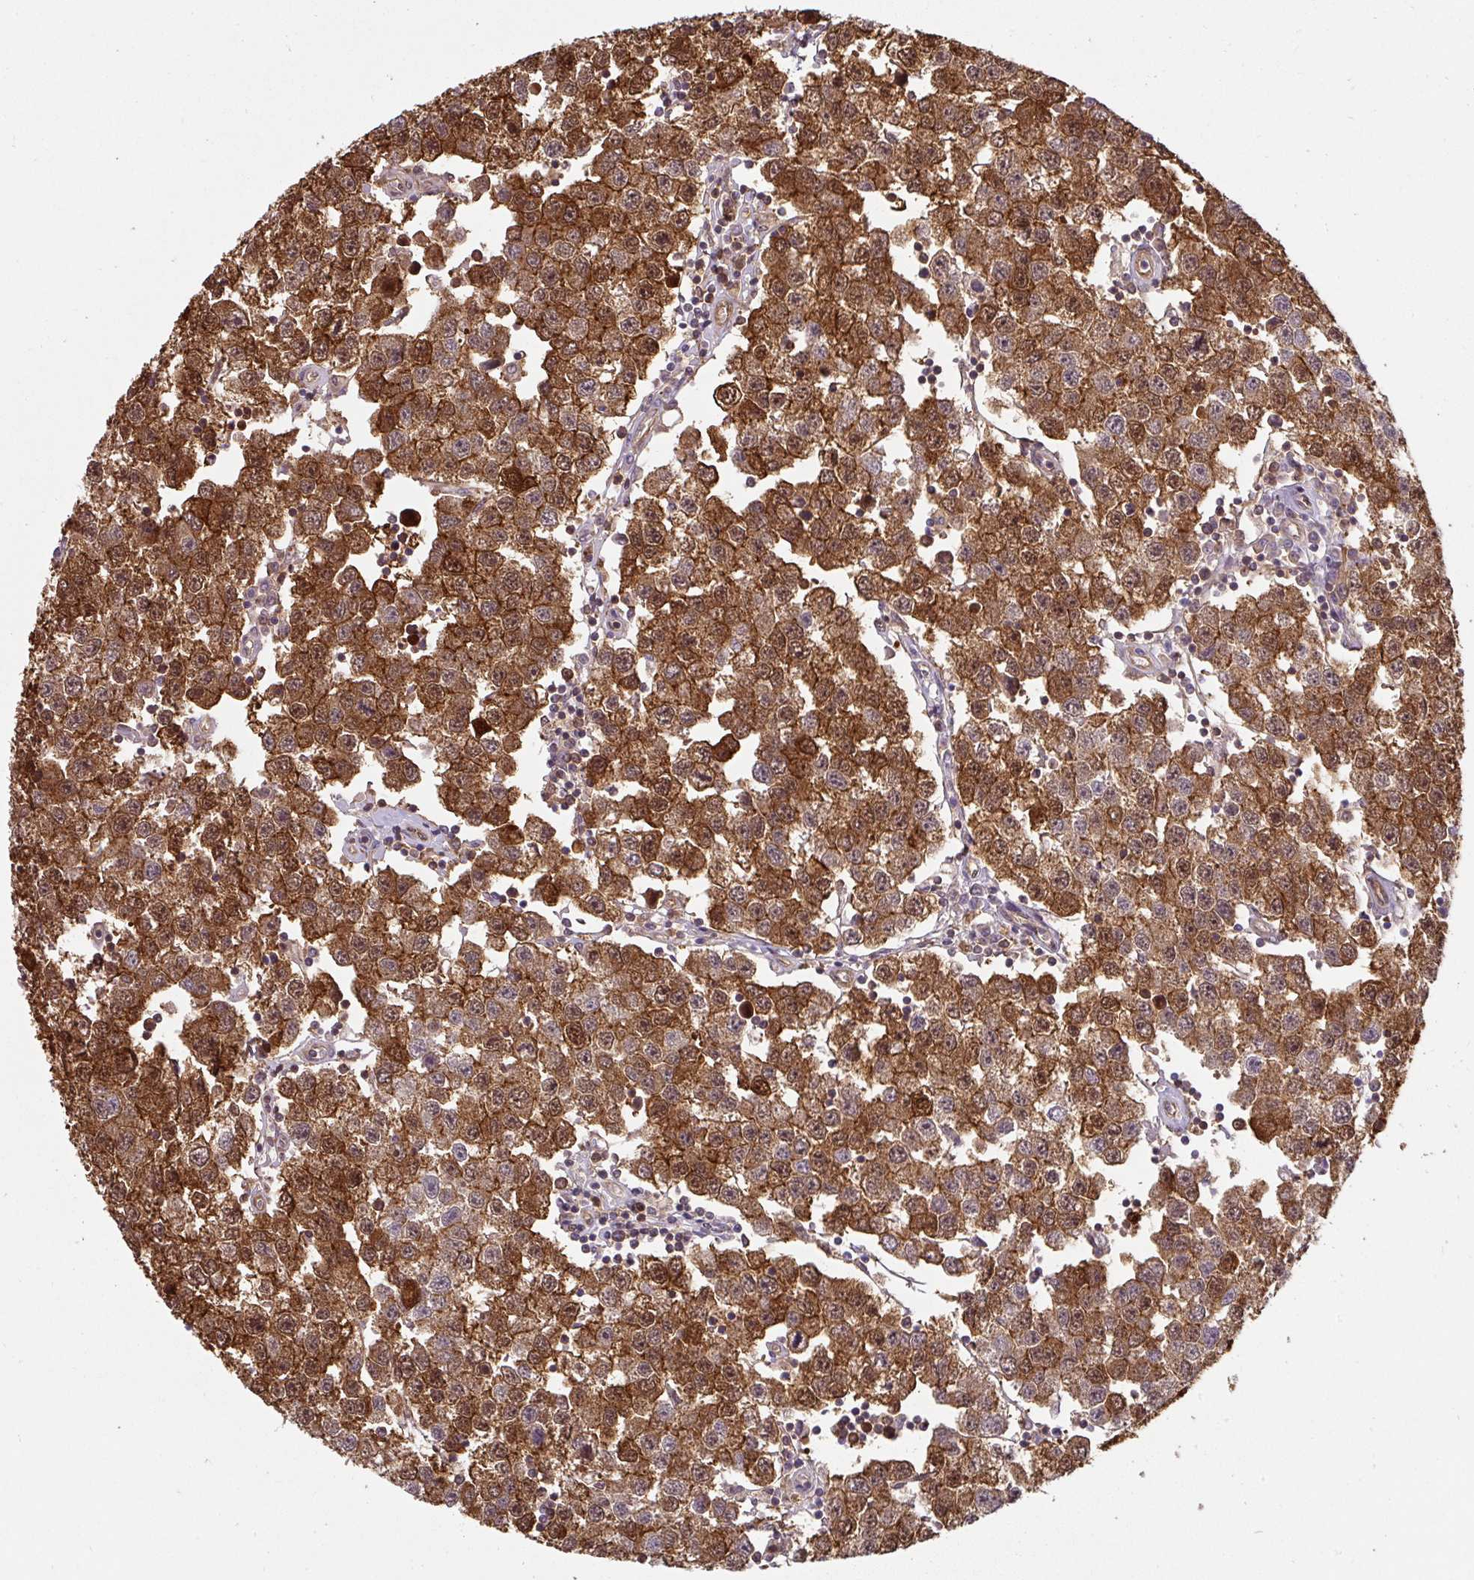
{"staining": {"intensity": "strong", "quantity": ">75%", "location": "cytoplasmic/membranous,nuclear"}, "tissue": "testis cancer", "cell_type": "Tumor cells", "image_type": "cancer", "snomed": [{"axis": "morphology", "description": "Seminoma, NOS"}, {"axis": "topography", "description": "Testis"}], "caption": "Approximately >75% of tumor cells in human testis cancer (seminoma) exhibit strong cytoplasmic/membranous and nuclear protein staining as visualized by brown immunohistochemical staining.", "gene": "ST13", "patient": {"sex": "male", "age": 34}}